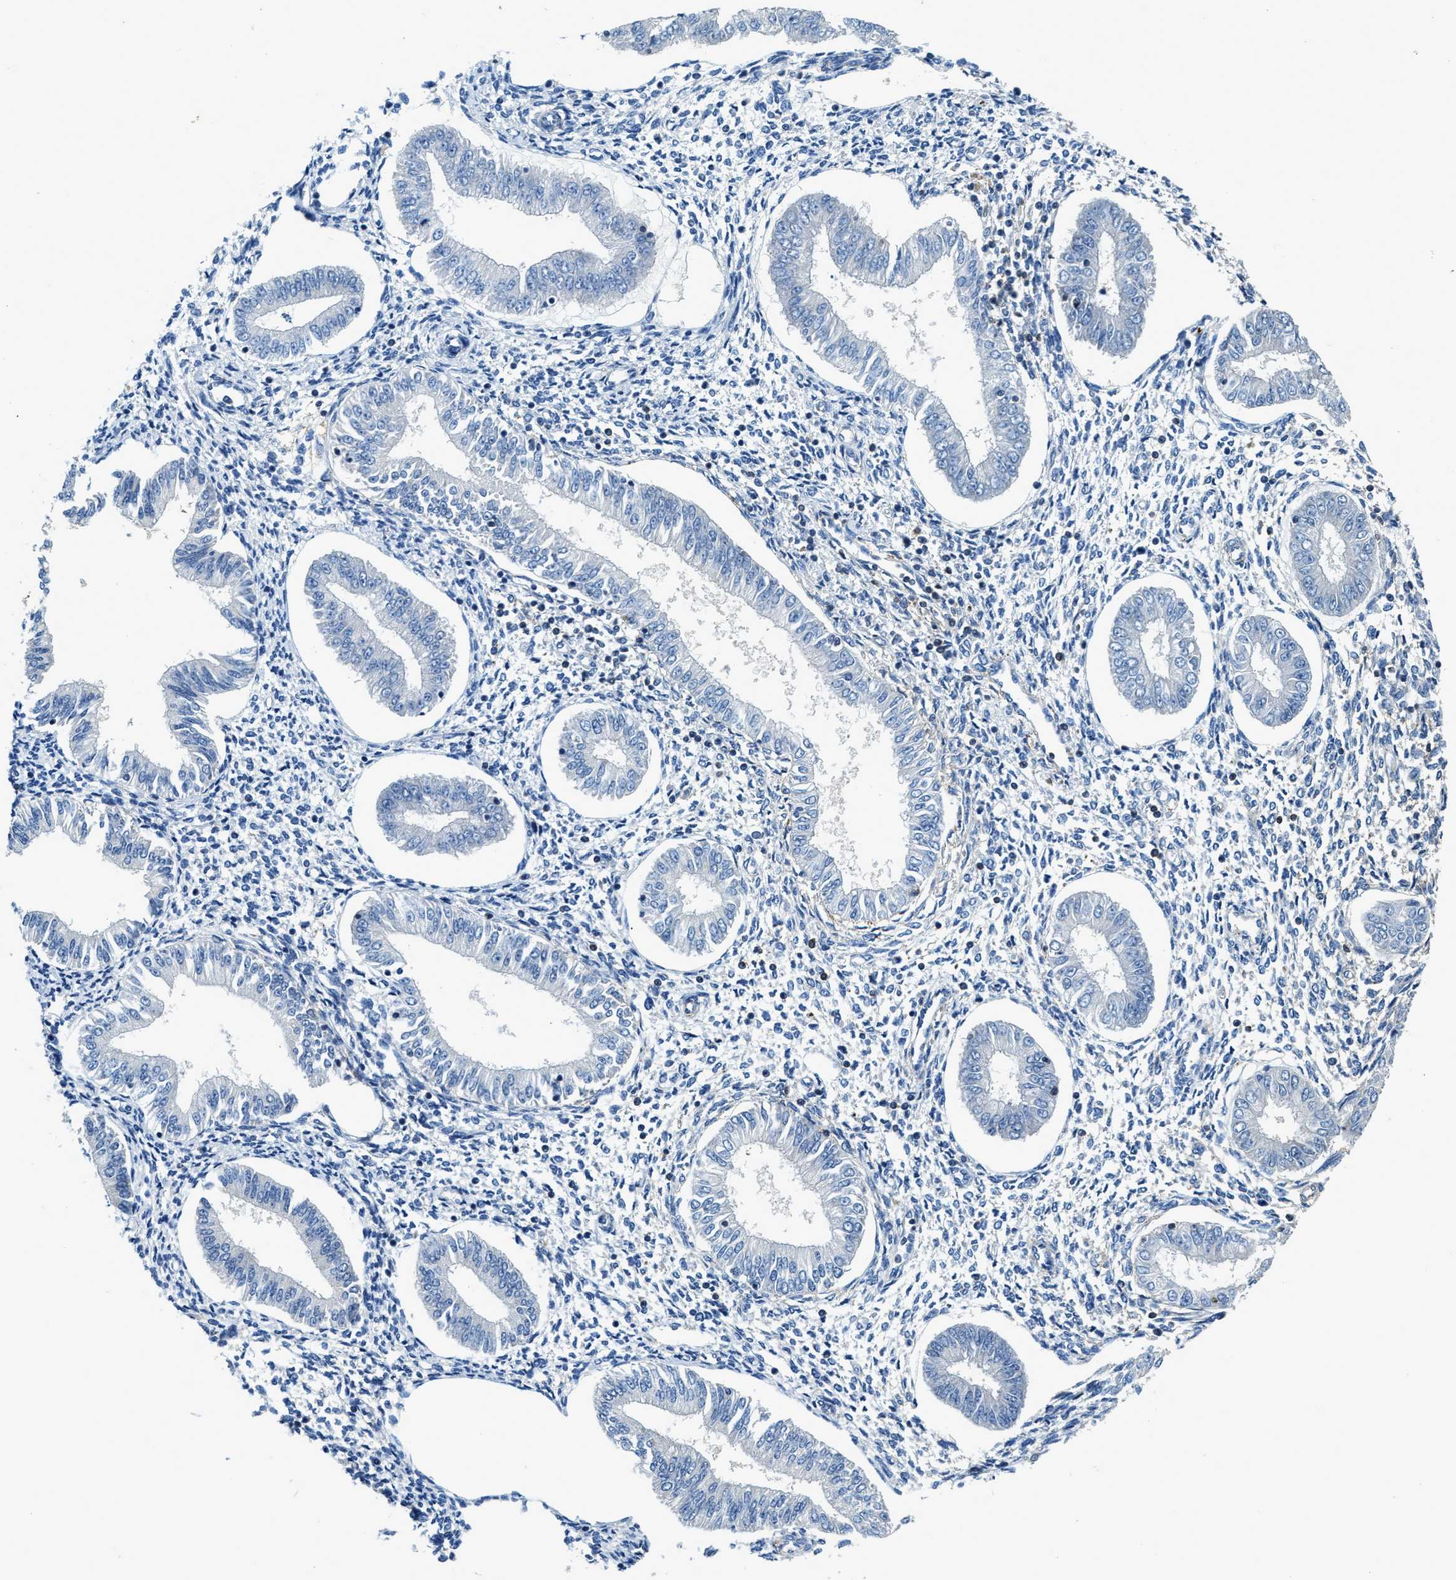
{"staining": {"intensity": "negative", "quantity": "none", "location": "none"}, "tissue": "endometrium", "cell_type": "Cells in endometrial stroma", "image_type": "normal", "snomed": [{"axis": "morphology", "description": "Normal tissue, NOS"}, {"axis": "topography", "description": "Endometrium"}], "caption": "Immunohistochemistry (IHC) micrograph of unremarkable endometrium: endometrium stained with DAB exhibits no significant protein staining in cells in endometrial stroma. (DAB (3,3'-diaminobenzidine) IHC visualized using brightfield microscopy, high magnification).", "gene": "MYO1G", "patient": {"sex": "female", "age": 50}}